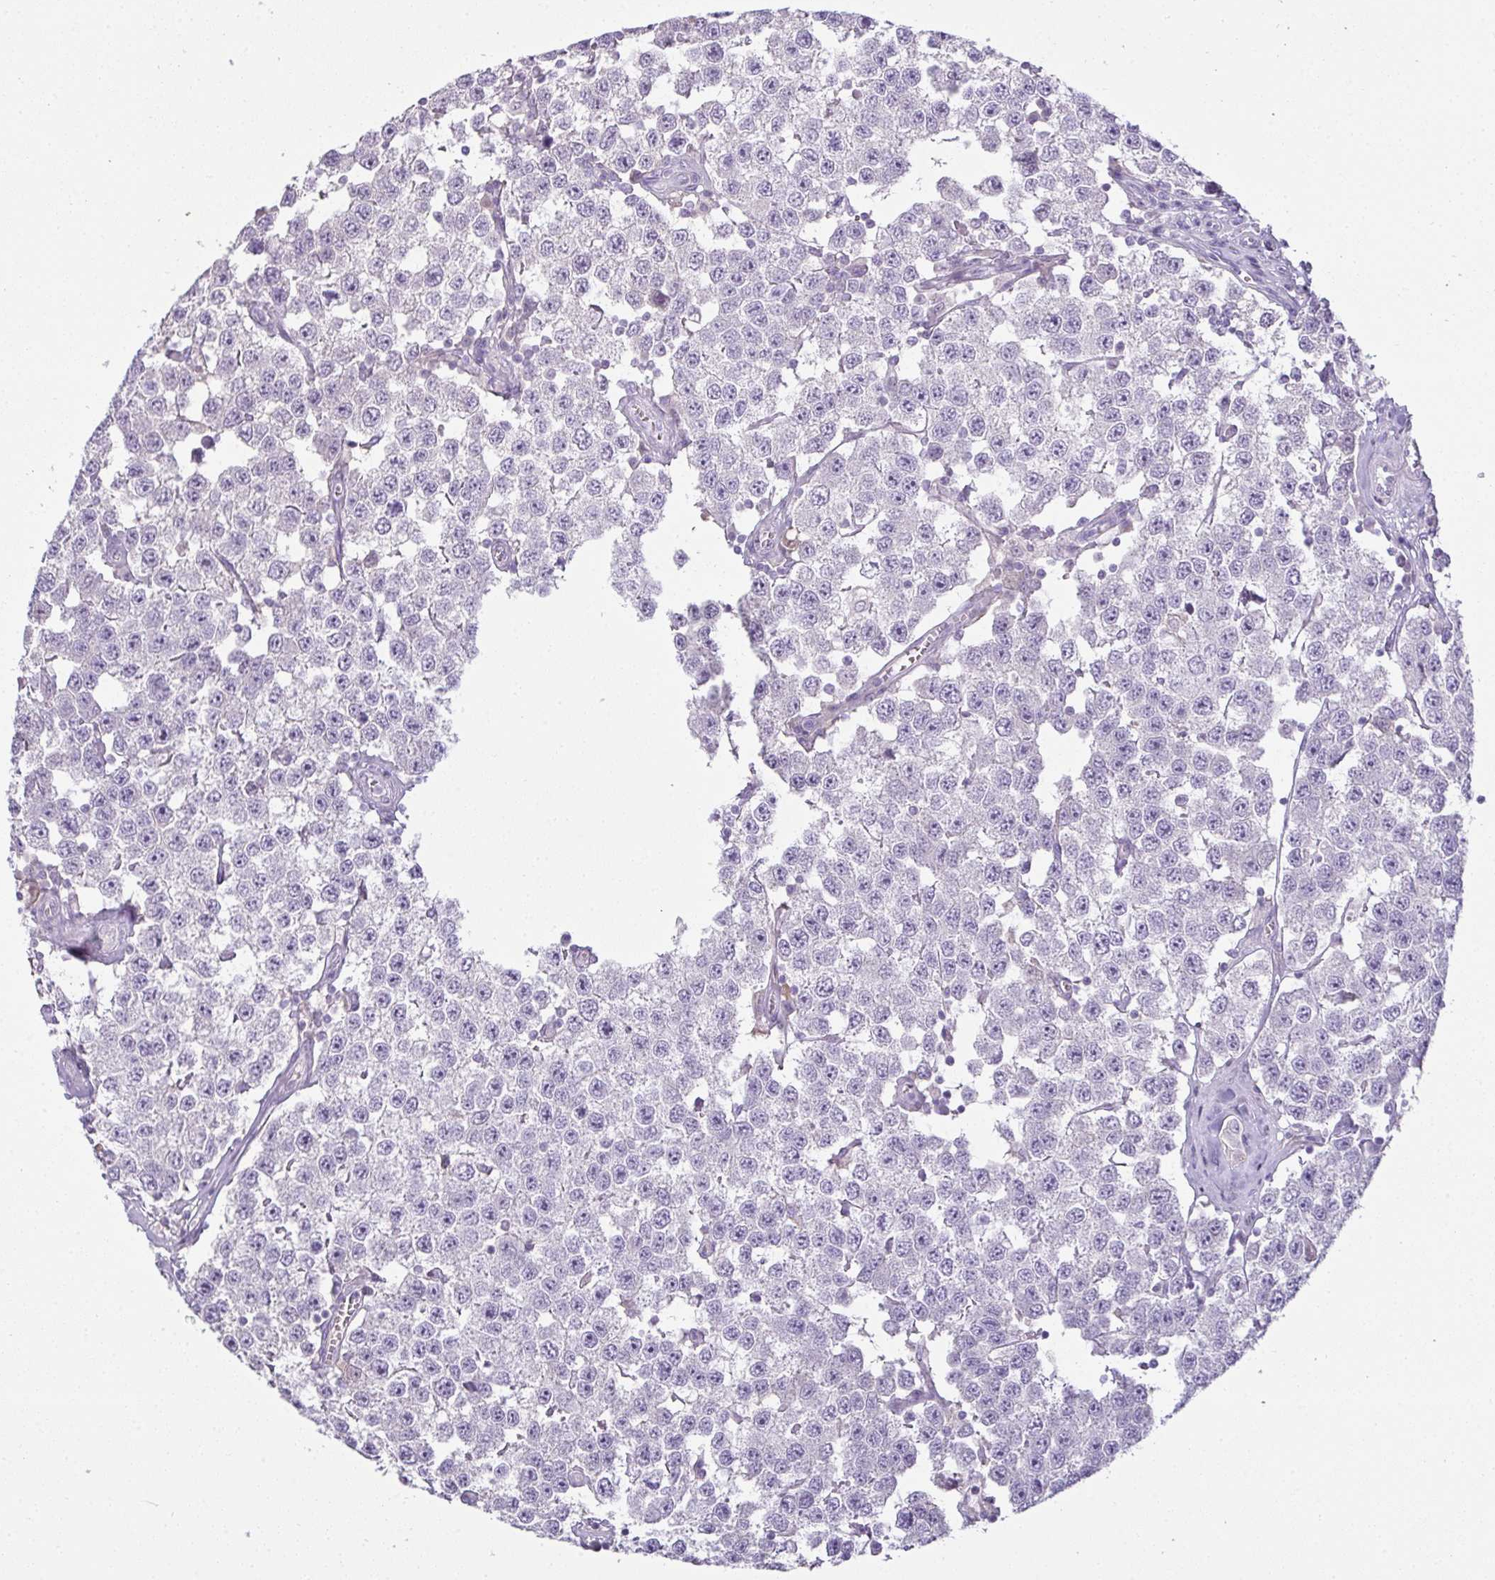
{"staining": {"intensity": "negative", "quantity": "none", "location": "none"}, "tissue": "testis cancer", "cell_type": "Tumor cells", "image_type": "cancer", "snomed": [{"axis": "morphology", "description": "Seminoma, NOS"}, {"axis": "topography", "description": "Testis"}], "caption": "IHC histopathology image of human testis cancer (seminoma) stained for a protein (brown), which displays no staining in tumor cells. (Immunohistochemistry, brightfield microscopy, high magnification).", "gene": "CMPK1", "patient": {"sex": "male", "age": 34}}